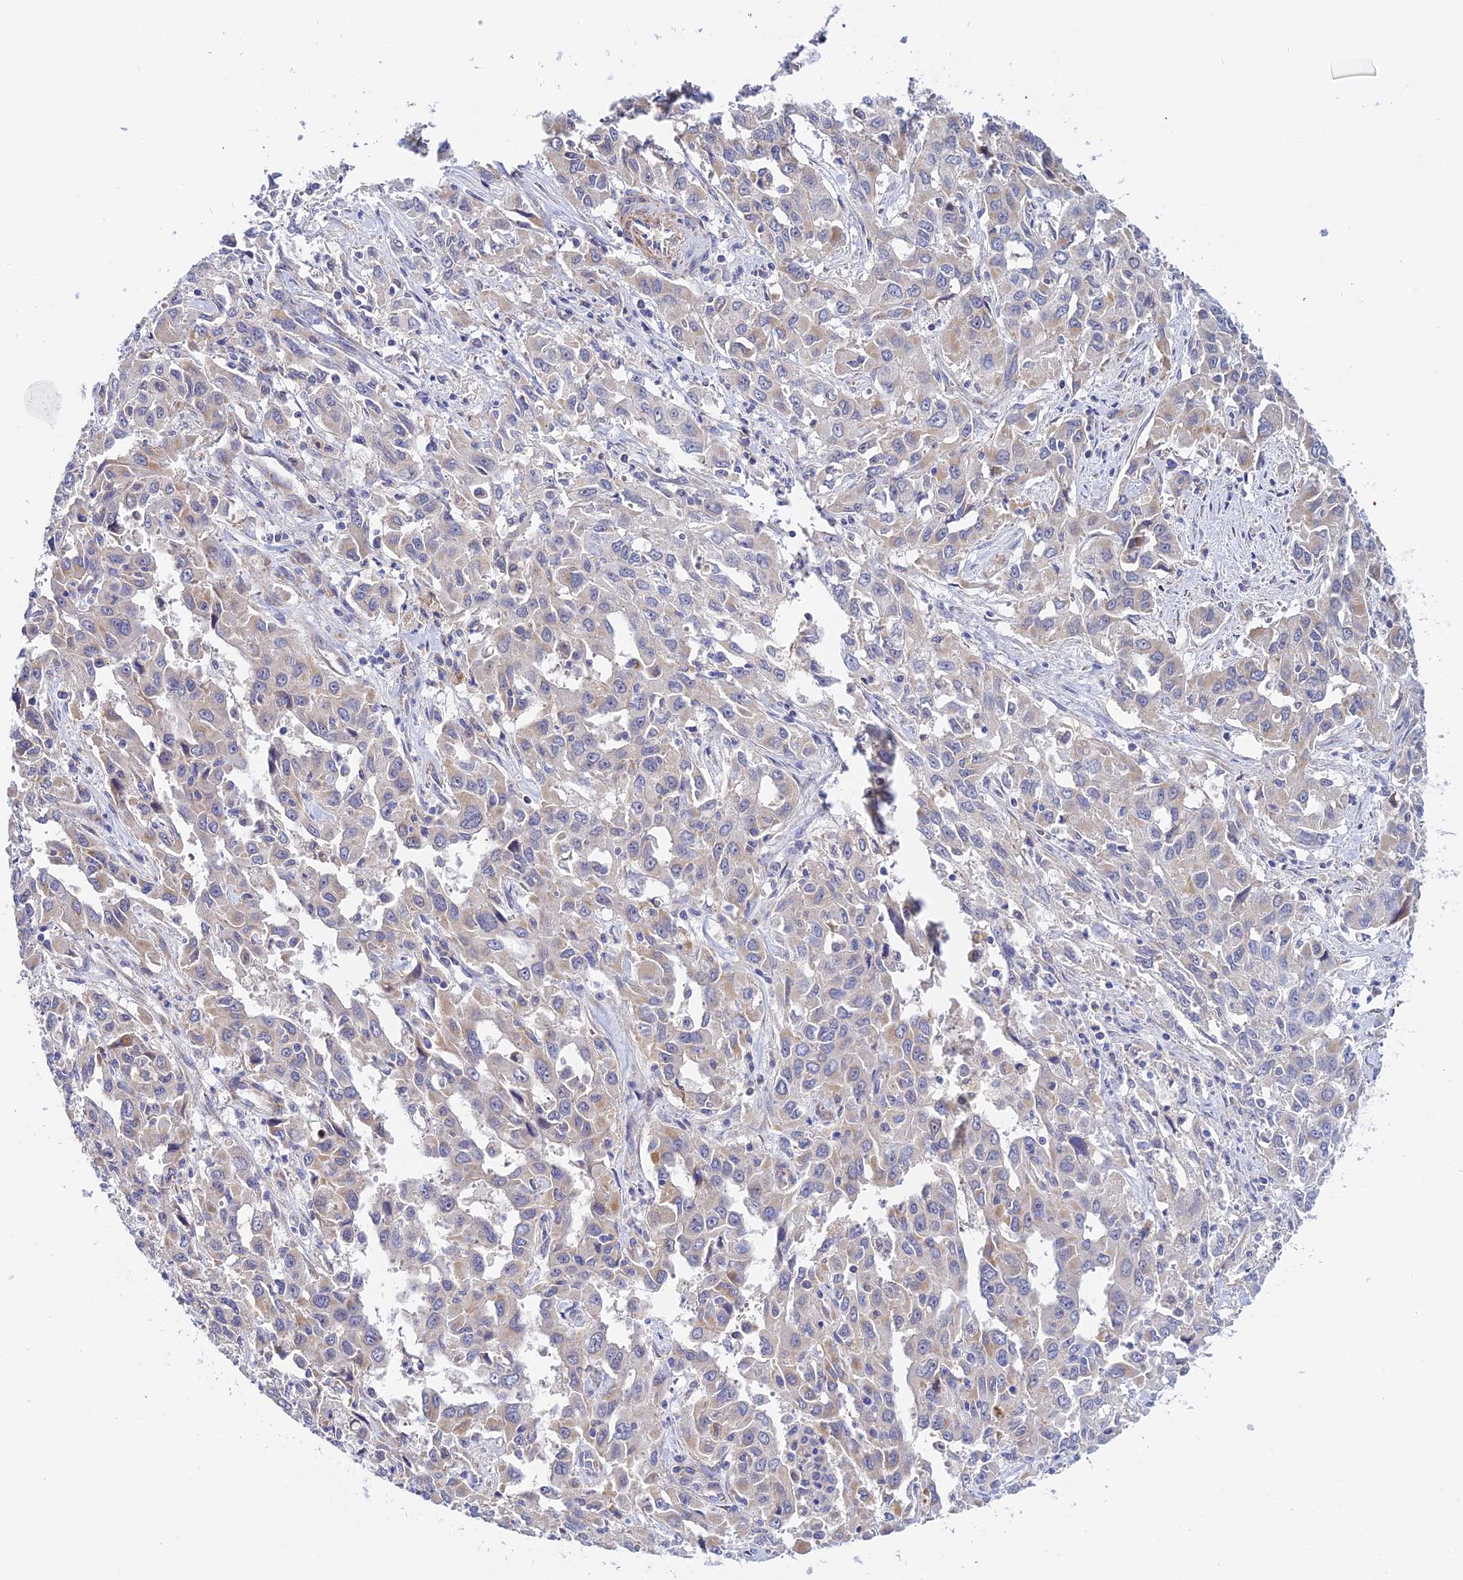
{"staining": {"intensity": "weak", "quantity": "25%-75%", "location": "cytoplasmic/membranous"}, "tissue": "liver cancer", "cell_type": "Tumor cells", "image_type": "cancer", "snomed": [{"axis": "morphology", "description": "Carcinoma, Hepatocellular, NOS"}, {"axis": "topography", "description": "Liver"}], "caption": "The immunohistochemical stain shows weak cytoplasmic/membranous staining in tumor cells of liver hepatocellular carcinoma tissue.", "gene": "ACOT2", "patient": {"sex": "male", "age": 63}}